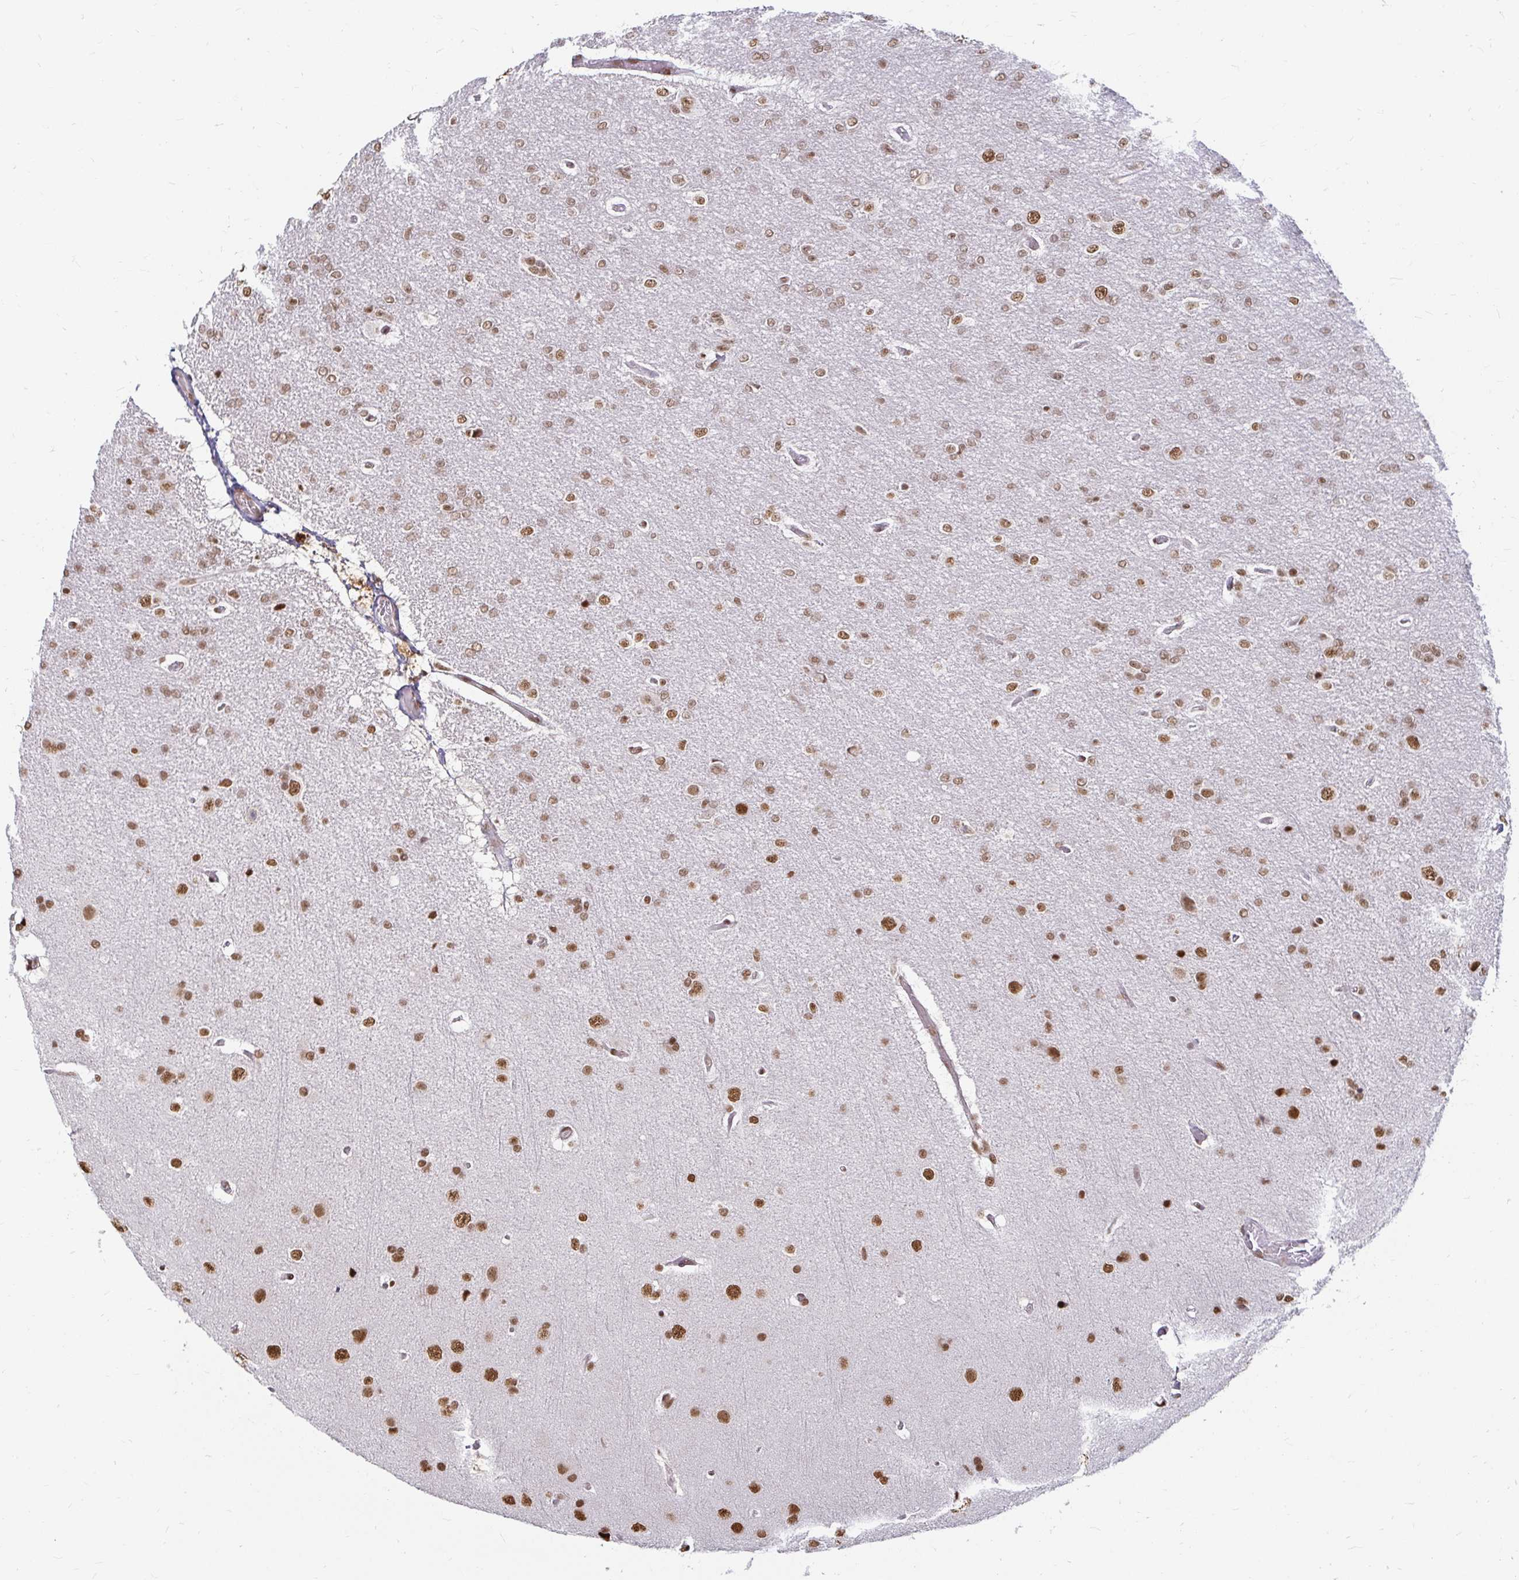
{"staining": {"intensity": "moderate", "quantity": ">75%", "location": "nuclear"}, "tissue": "glioma", "cell_type": "Tumor cells", "image_type": "cancer", "snomed": [{"axis": "morphology", "description": "Glioma, malignant, Low grade"}, {"axis": "topography", "description": "Brain"}], "caption": "A brown stain labels moderate nuclear staining of a protein in low-grade glioma (malignant) tumor cells. (DAB (3,3'-diaminobenzidine) IHC with brightfield microscopy, high magnification).", "gene": "HNRNPU", "patient": {"sex": "male", "age": 26}}